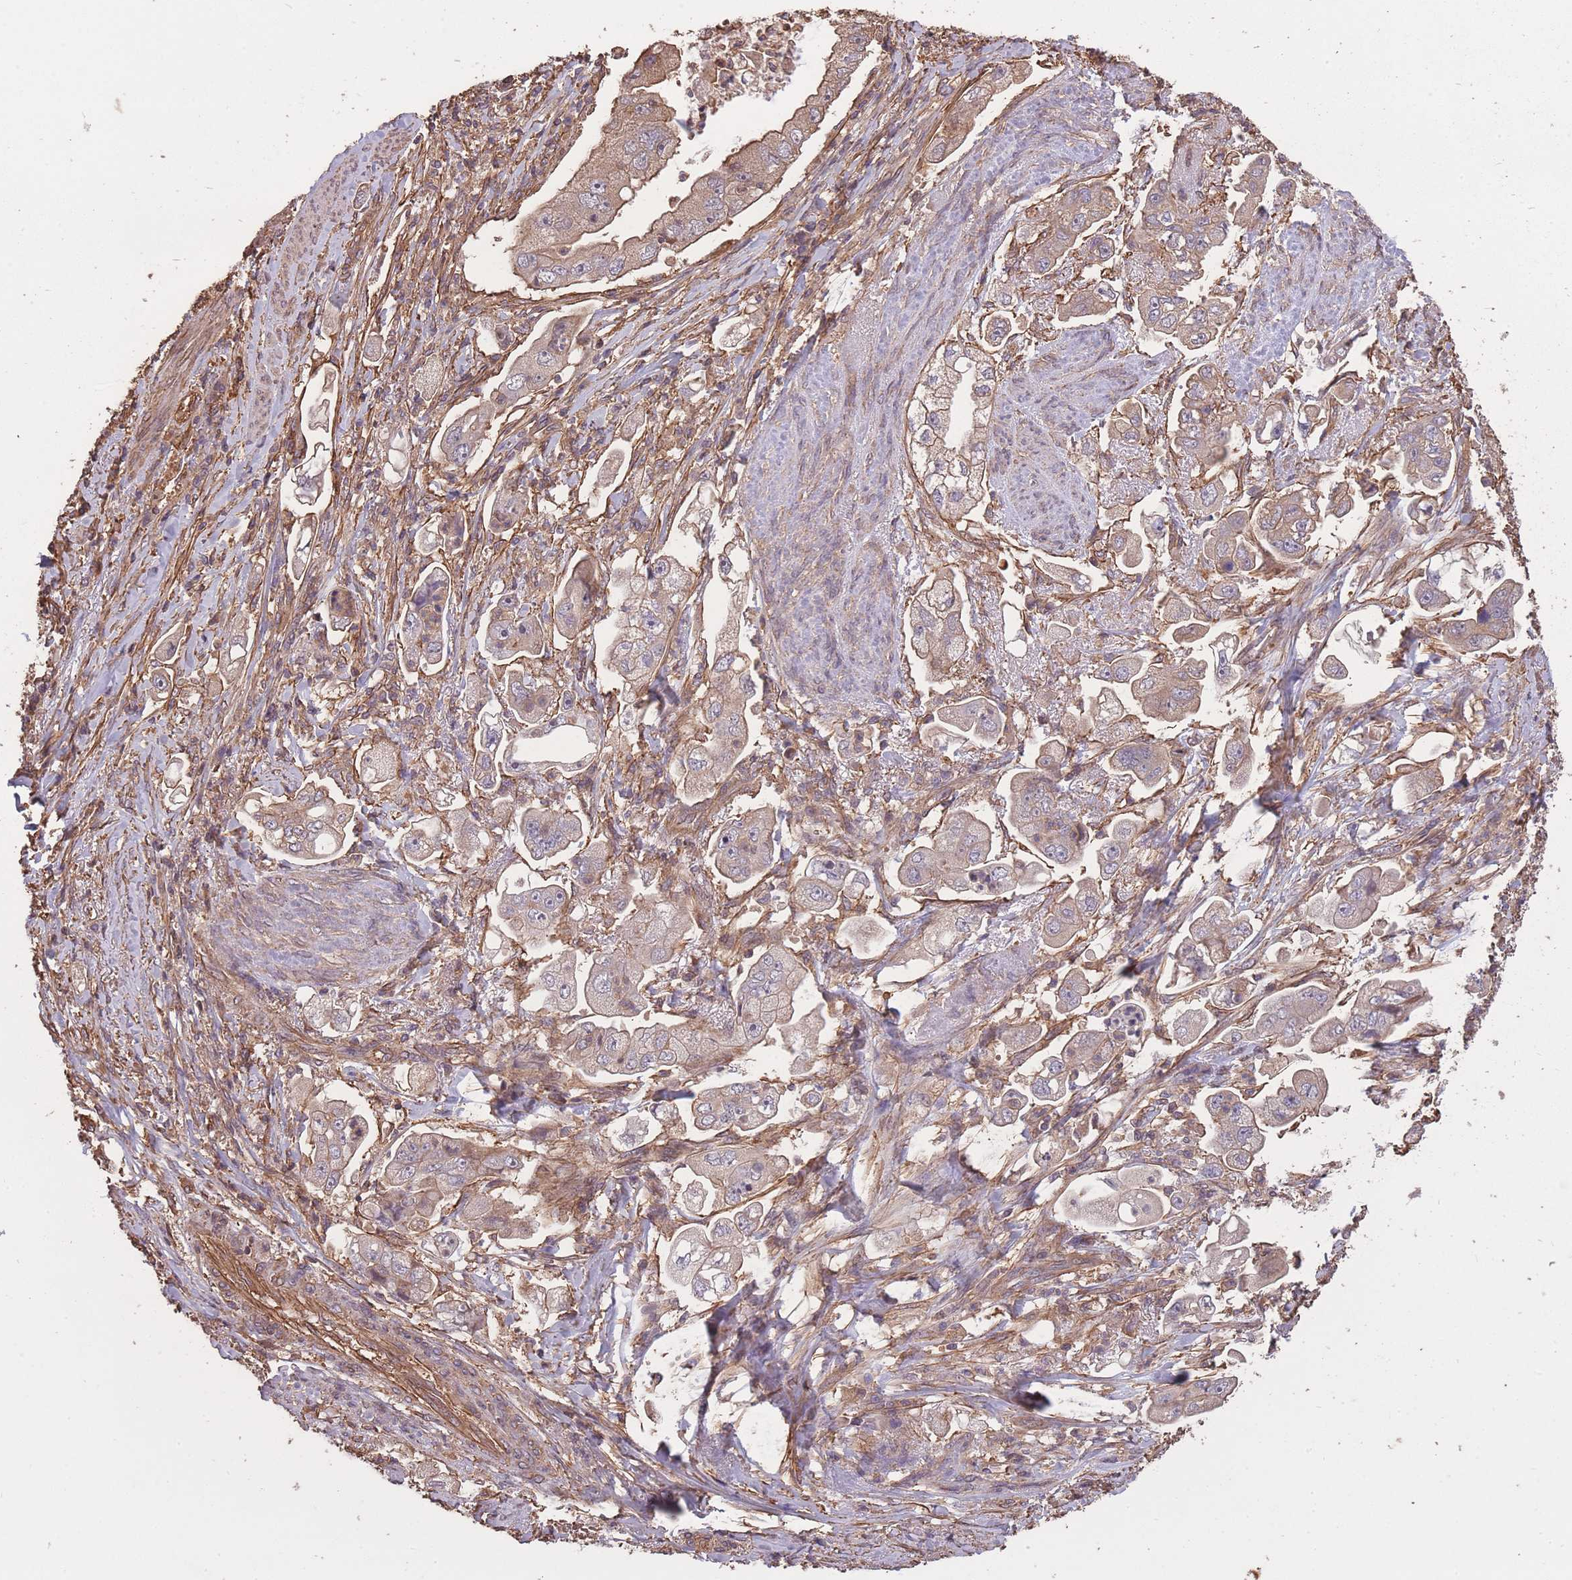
{"staining": {"intensity": "weak", "quantity": "25%-75%", "location": "cytoplasmic/membranous"}, "tissue": "stomach cancer", "cell_type": "Tumor cells", "image_type": "cancer", "snomed": [{"axis": "morphology", "description": "Adenocarcinoma, NOS"}, {"axis": "topography", "description": "Stomach"}], "caption": "IHC photomicrograph of adenocarcinoma (stomach) stained for a protein (brown), which exhibits low levels of weak cytoplasmic/membranous expression in about 25%-75% of tumor cells.", "gene": "ARMH3", "patient": {"sex": "male", "age": 62}}